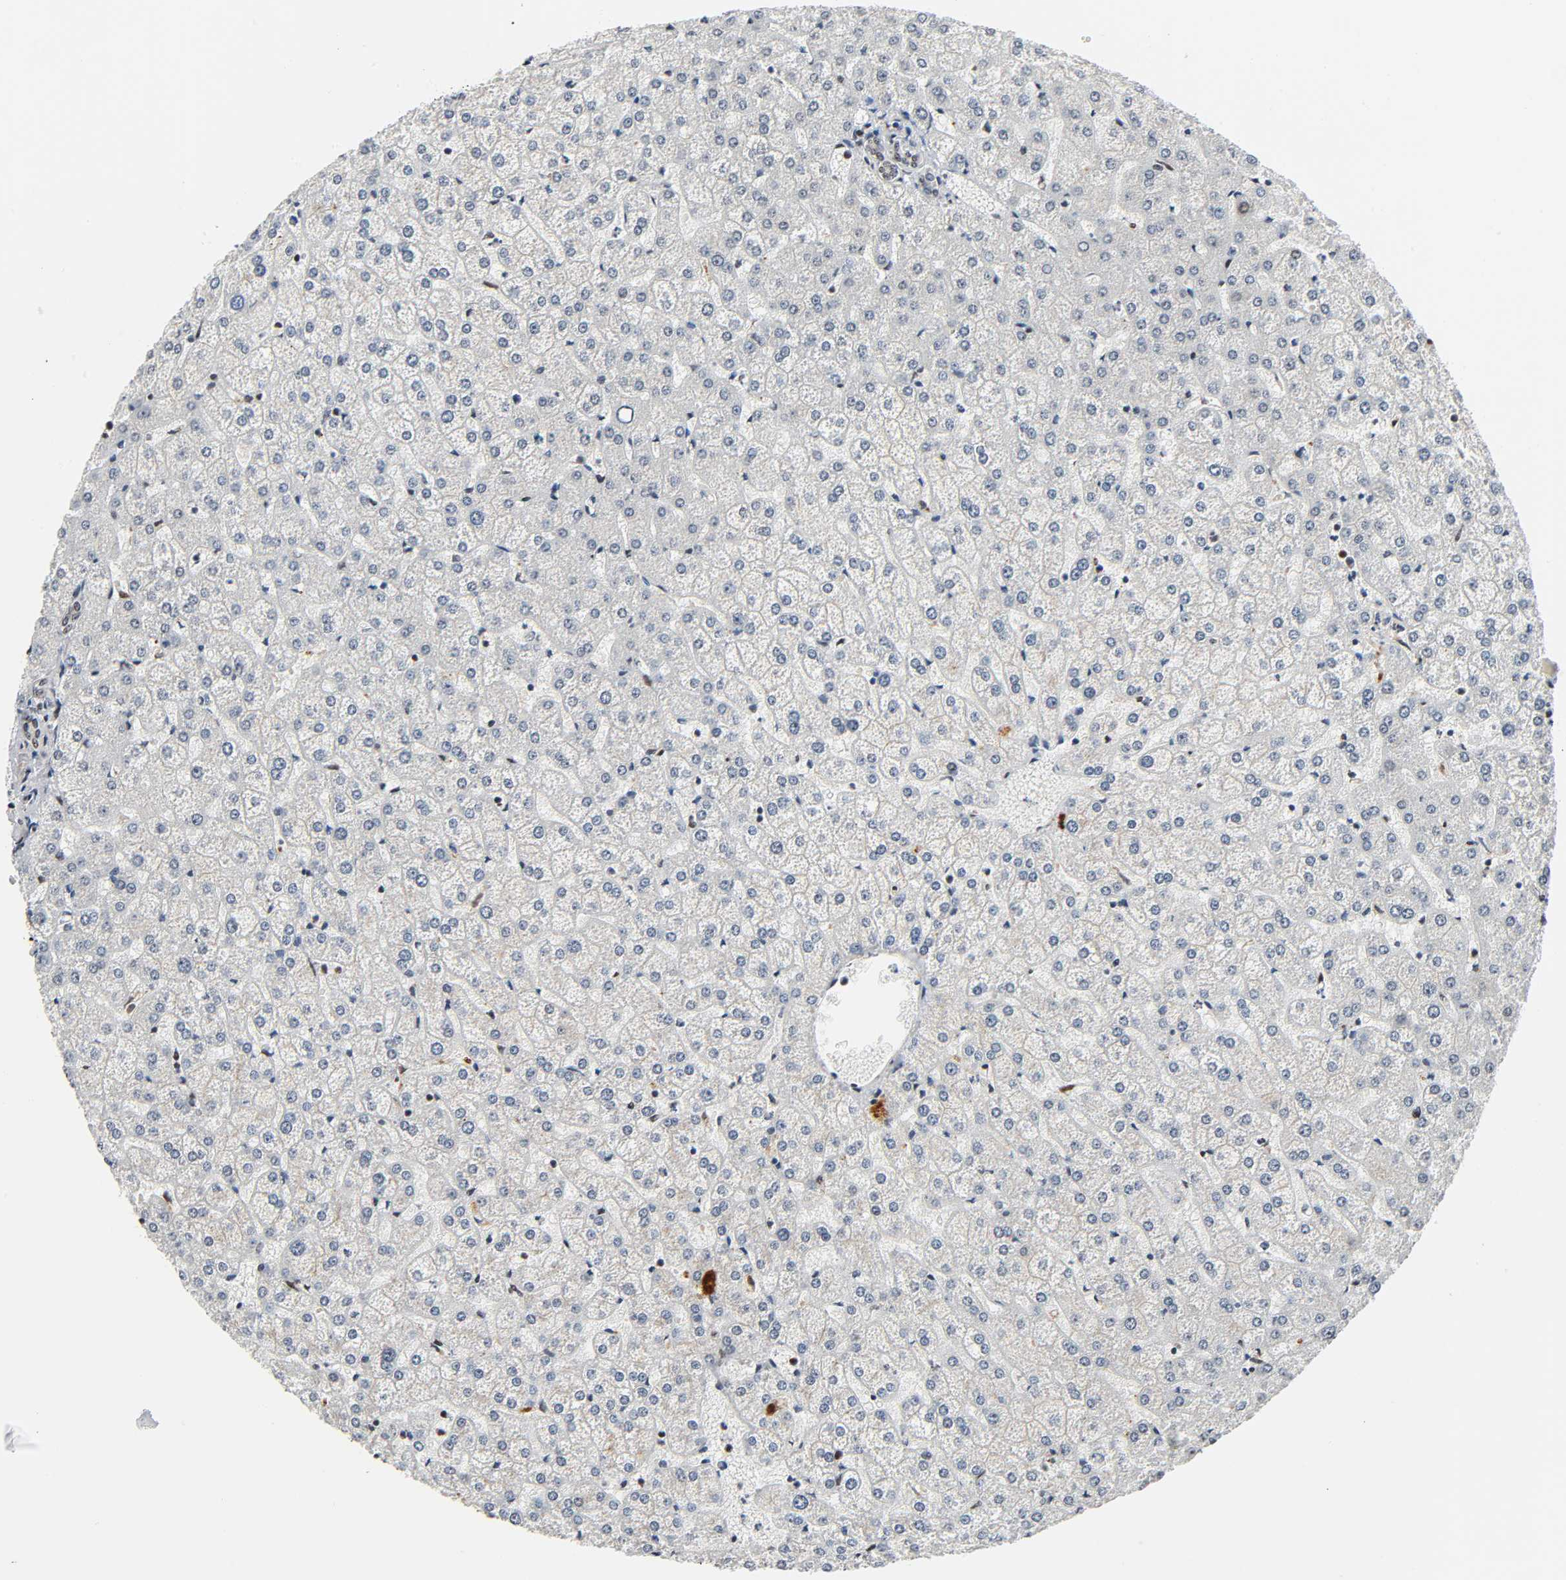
{"staining": {"intensity": "strong", "quantity": ">75%", "location": "nuclear"}, "tissue": "liver", "cell_type": "Cholangiocytes", "image_type": "normal", "snomed": [{"axis": "morphology", "description": "Normal tissue, NOS"}, {"axis": "topography", "description": "Liver"}], "caption": "A brown stain highlights strong nuclear expression of a protein in cholangiocytes of normal human liver. The staining was performed using DAB to visualize the protein expression in brown, while the nuclei were stained in blue with hematoxylin (Magnification: 20x).", "gene": "CDK9", "patient": {"sex": "female", "age": 32}}